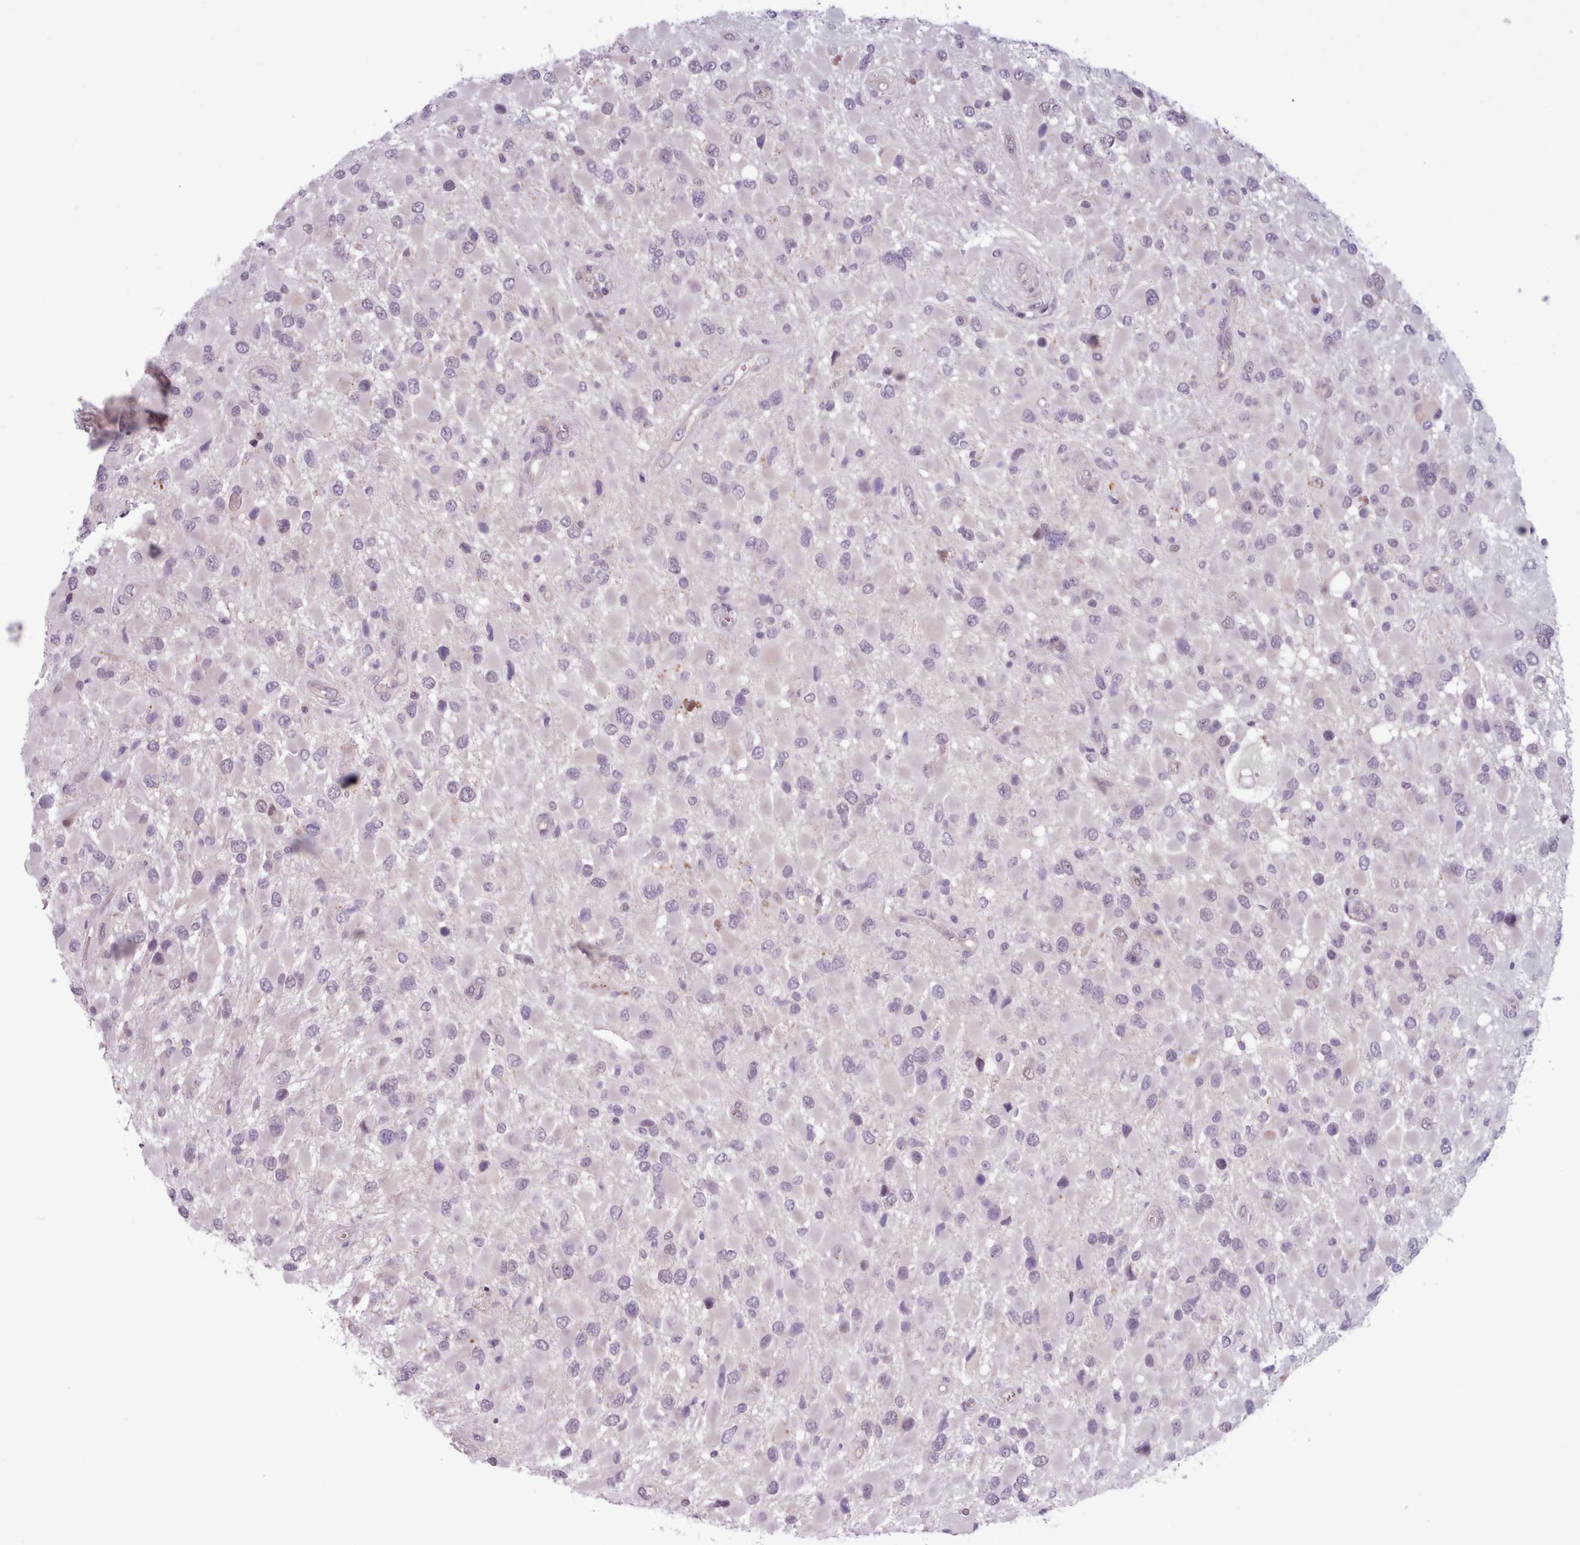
{"staining": {"intensity": "negative", "quantity": "none", "location": "none"}, "tissue": "glioma", "cell_type": "Tumor cells", "image_type": "cancer", "snomed": [{"axis": "morphology", "description": "Glioma, malignant, High grade"}, {"axis": "topography", "description": "Brain"}], "caption": "An image of glioma stained for a protein exhibits no brown staining in tumor cells.", "gene": "KBTBD7", "patient": {"sex": "male", "age": 53}}